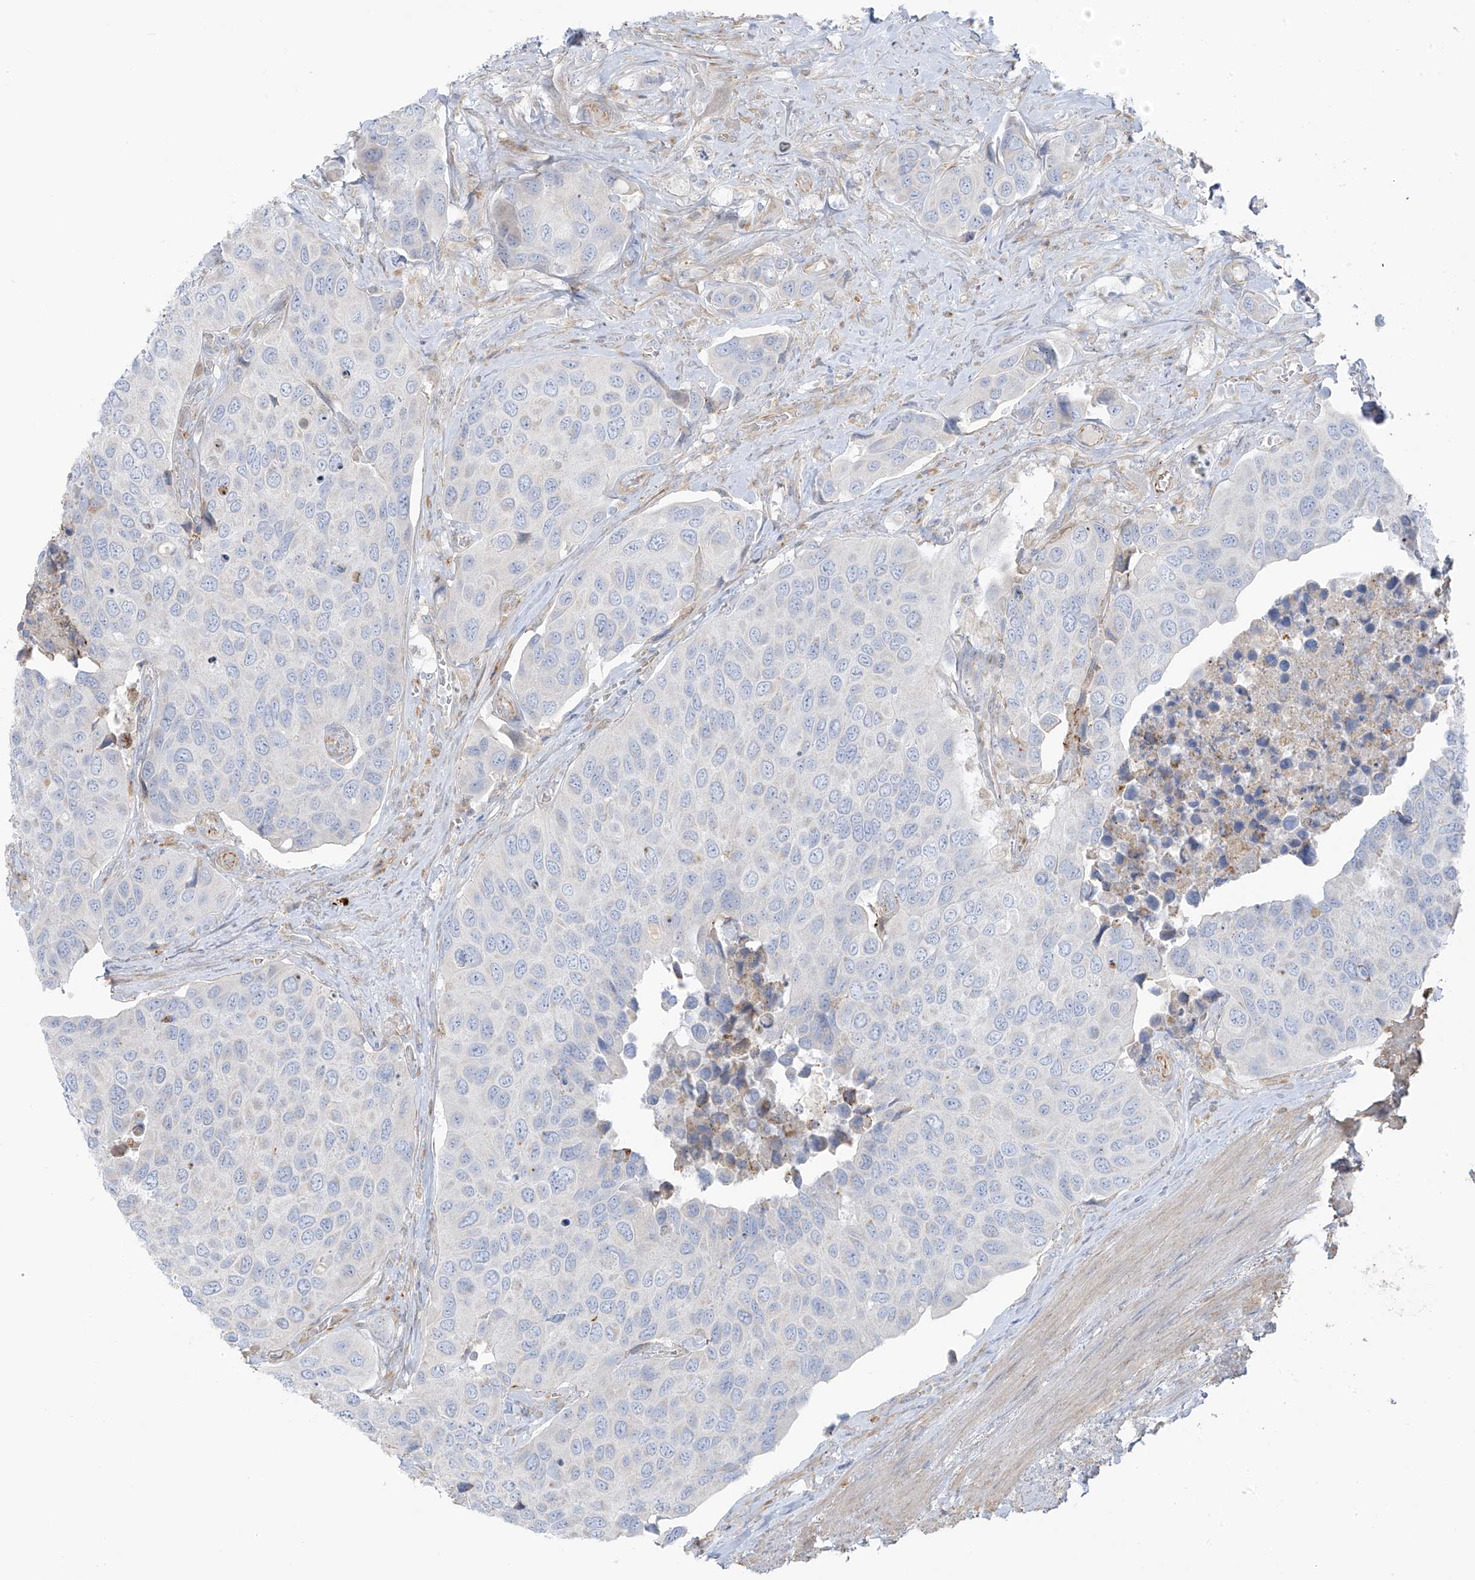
{"staining": {"intensity": "negative", "quantity": "none", "location": "none"}, "tissue": "urothelial cancer", "cell_type": "Tumor cells", "image_type": "cancer", "snomed": [{"axis": "morphology", "description": "Urothelial carcinoma, High grade"}, {"axis": "topography", "description": "Urinary bladder"}], "caption": "A high-resolution micrograph shows immunohistochemistry (IHC) staining of urothelial carcinoma (high-grade), which reveals no significant staining in tumor cells. The staining is performed using DAB (3,3'-diaminobenzidine) brown chromogen with nuclei counter-stained in using hematoxylin.", "gene": "TAL2", "patient": {"sex": "male", "age": 74}}